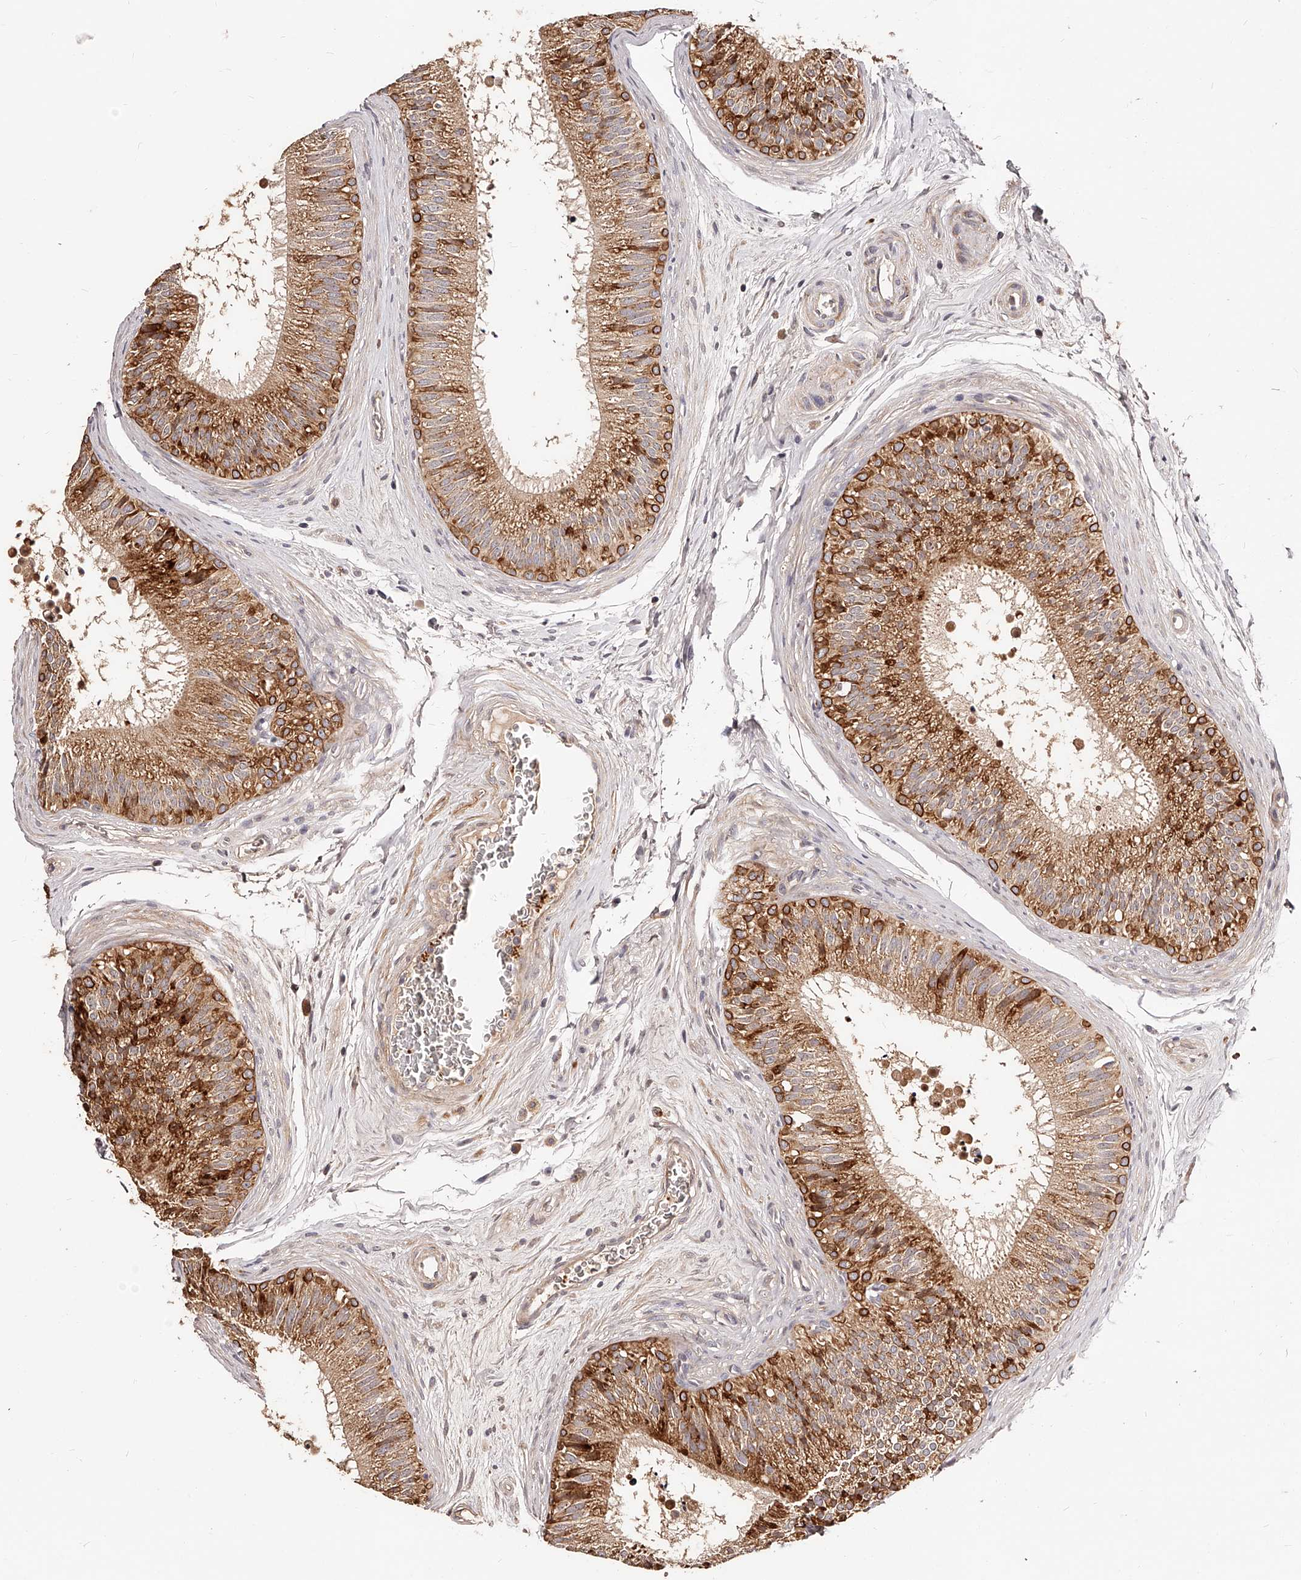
{"staining": {"intensity": "moderate", "quantity": ">75%", "location": "cytoplasmic/membranous"}, "tissue": "epididymis", "cell_type": "Glandular cells", "image_type": "normal", "snomed": [{"axis": "morphology", "description": "Normal tissue, NOS"}, {"axis": "topography", "description": "Epididymis"}], "caption": "High-power microscopy captured an IHC histopathology image of normal epididymis, revealing moderate cytoplasmic/membranous staining in approximately >75% of glandular cells. (Brightfield microscopy of DAB IHC at high magnification).", "gene": "ZNF502", "patient": {"sex": "male", "age": 29}}